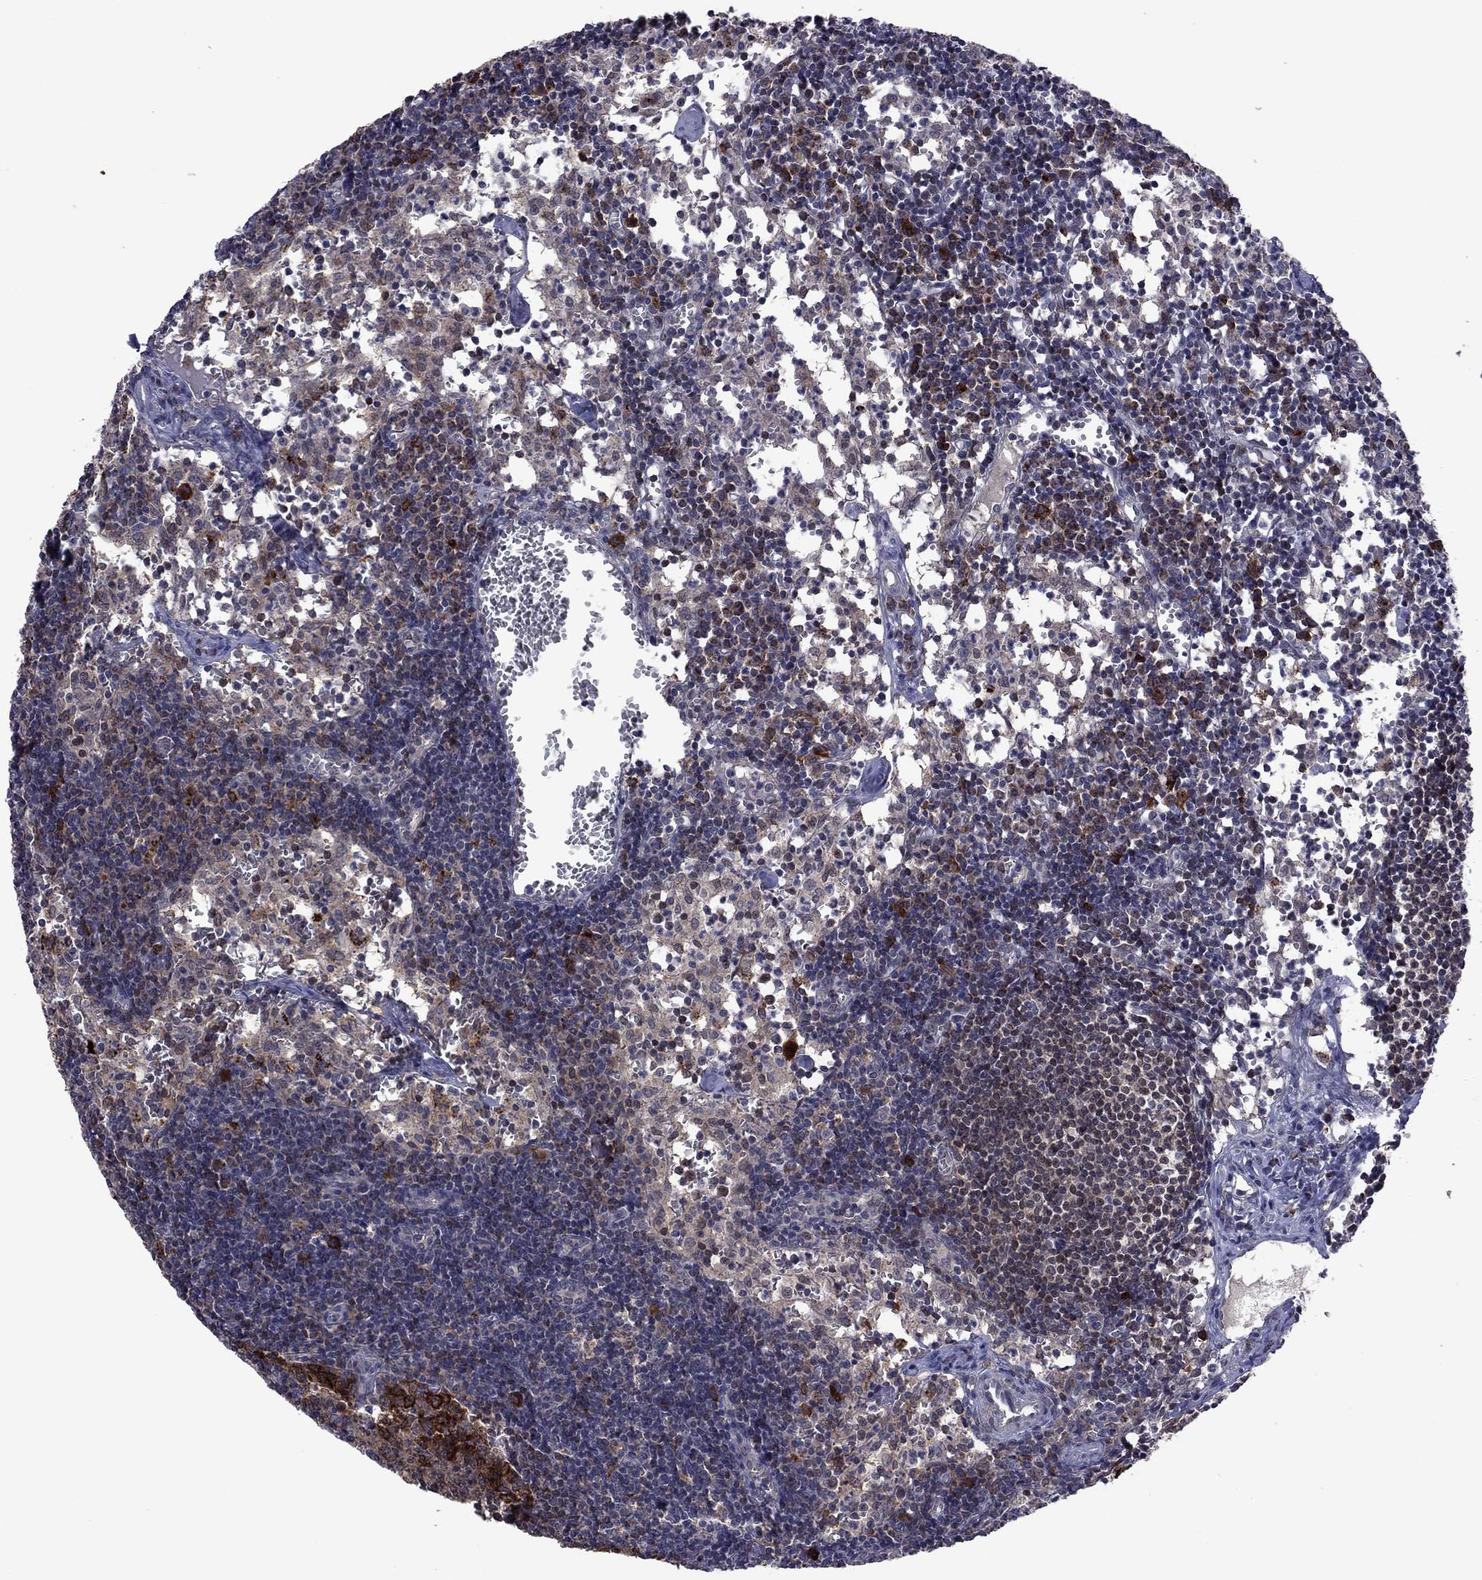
{"staining": {"intensity": "strong", "quantity": "<25%", "location": "cytoplasmic/membranous"}, "tissue": "lymph node", "cell_type": "Non-germinal center cells", "image_type": "normal", "snomed": [{"axis": "morphology", "description": "Normal tissue, NOS"}, {"axis": "topography", "description": "Lymph node"}], "caption": "An immunohistochemistry (IHC) image of normal tissue is shown. Protein staining in brown labels strong cytoplasmic/membranous positivity in lymph node within non-germinal center cells.", "gene": "GPAA1", "patient": {"sex": "female", "age": 52}}